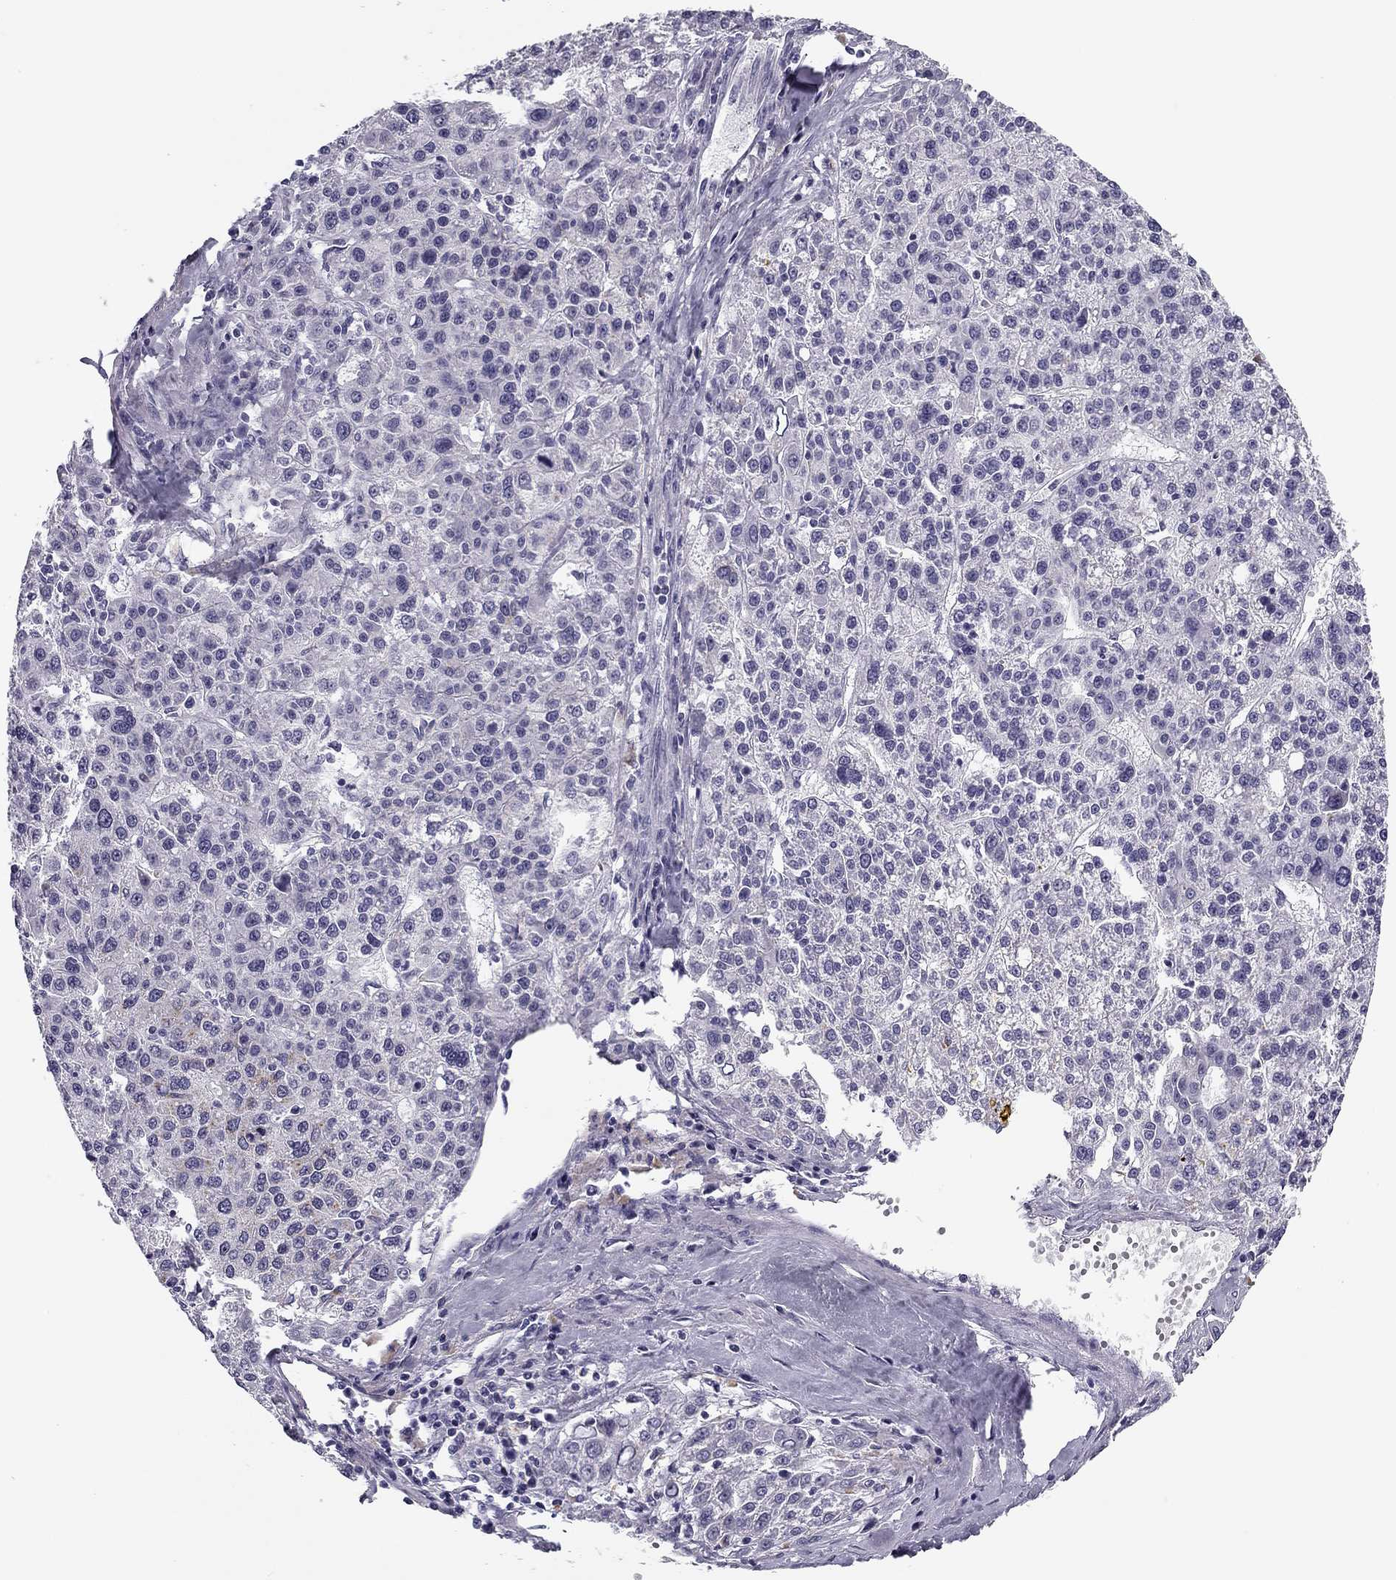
{"staining": {"intensity": "negative", "quantity": "none", "location": "none"}, "tissue": "liver cancer", "cell_type": "Tumor cells", "image_type": "cancer", "snomed": [{"axis": "morphology", "description": "Carcinoma, Hepatocellular, NOS"}, {"axis": "topography", "description": "Liver"}], "caption": "DAB (3,3'-diaminobenzidine) immunohistochemical staining of hepatocellular carcinoma (liver) reveals no significant expression in tumor cells.", "gene": "MC5R", "patient": {"sex": "female", "age": 58}}